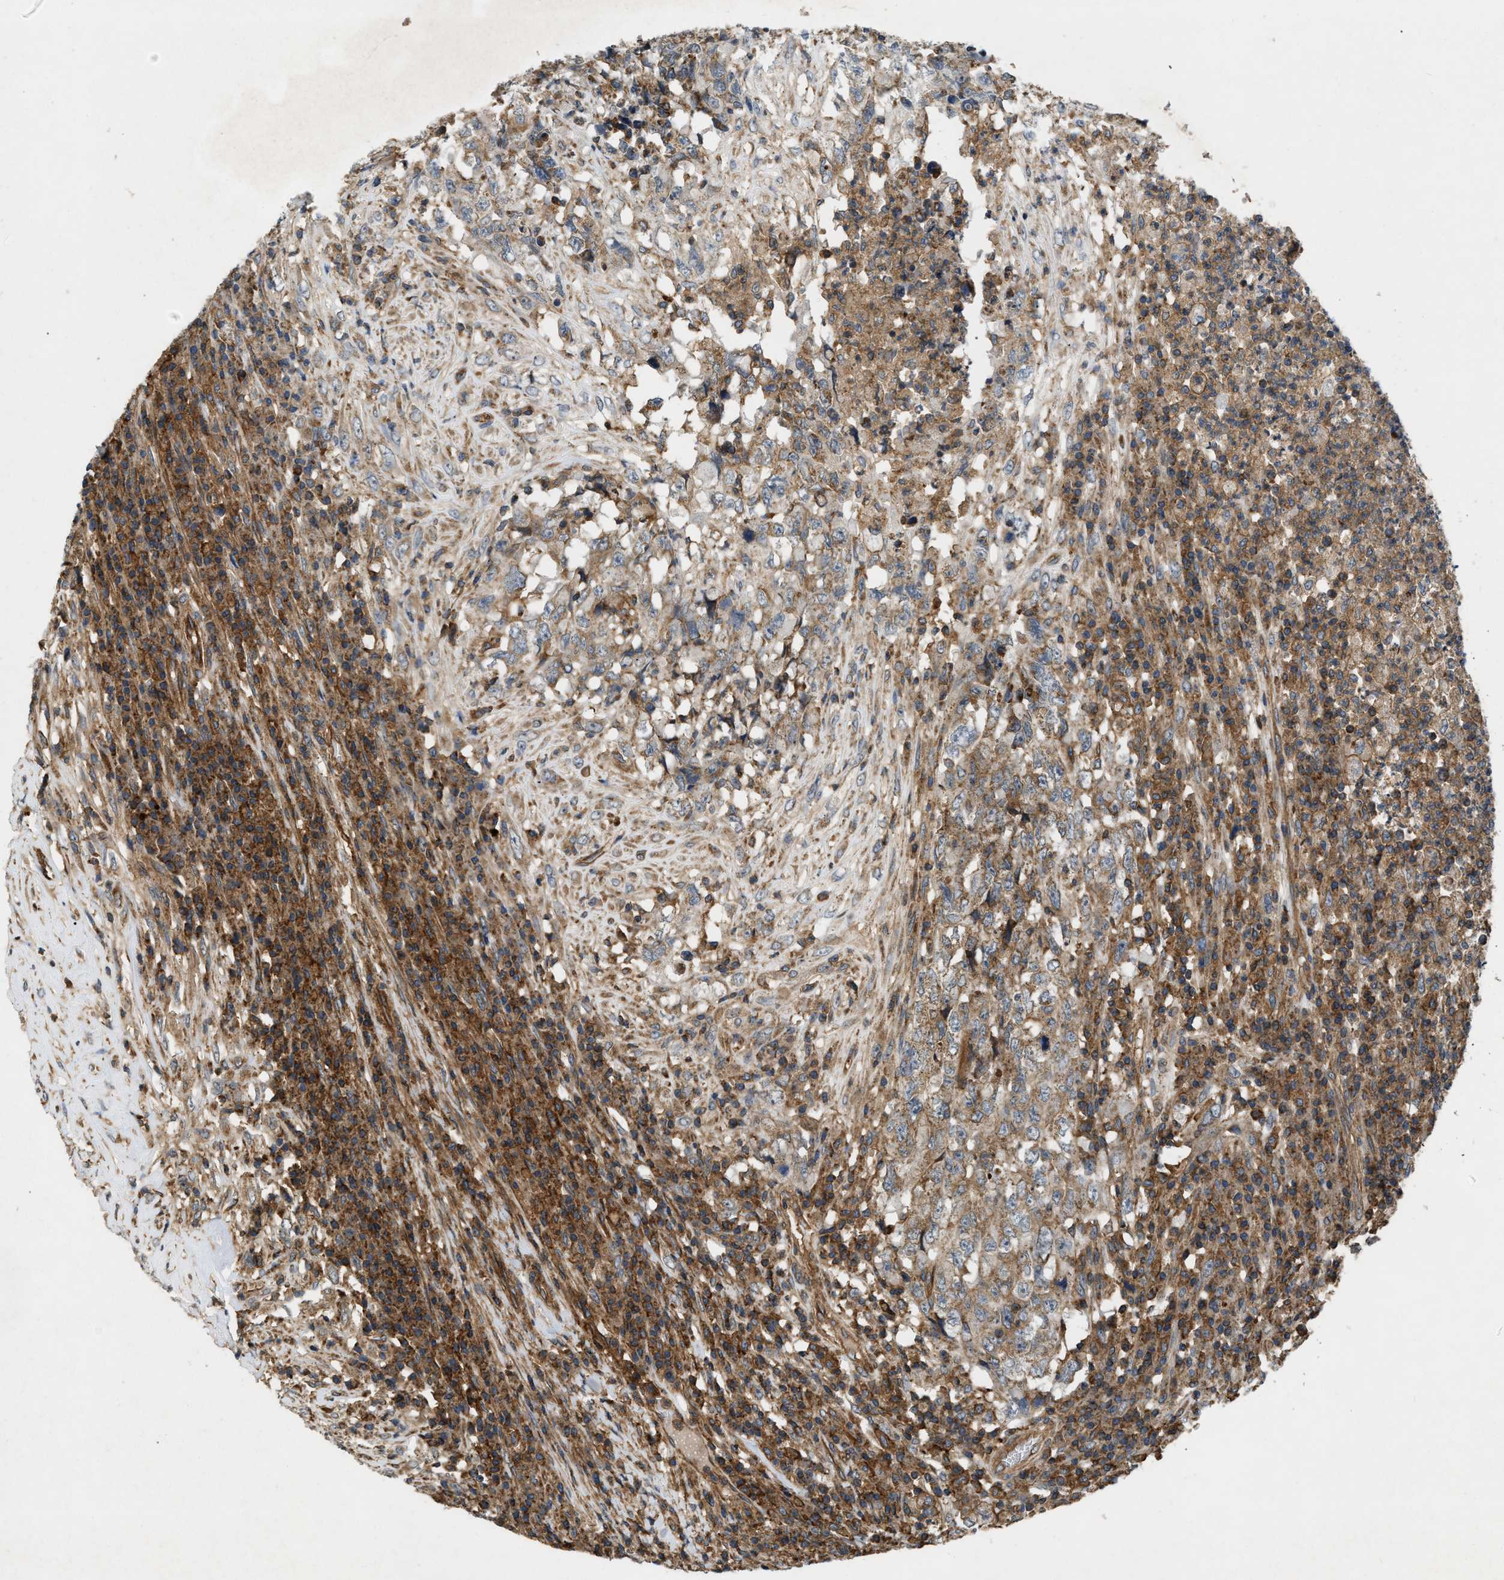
{"staining": {"intensity": "moderate", "quantity": ">75%", "location": "cytoplasmic/membranous"}, "tissue": "testis cancer", "cell_type": "Tumor cells", "image_type": "cancer", "snomed": [{"axis": "morphology", "description": "Necrosis, NOS"}, {"axis": "morphology", "description": "Carcinoma, Embryonal, NOS"}, {"axis": "topography", "description": "Testis"}], "caption": "The immunohistochemical stain shows moderate cytoplasmic/membranous positivity in tumor cells of embryonal carcinoma (testis) tissue. (DAB = brown stain, brightfield microscopy at high magnification).", "gene": "GNB4", "patient": {"sex": "male", "age": 19}}